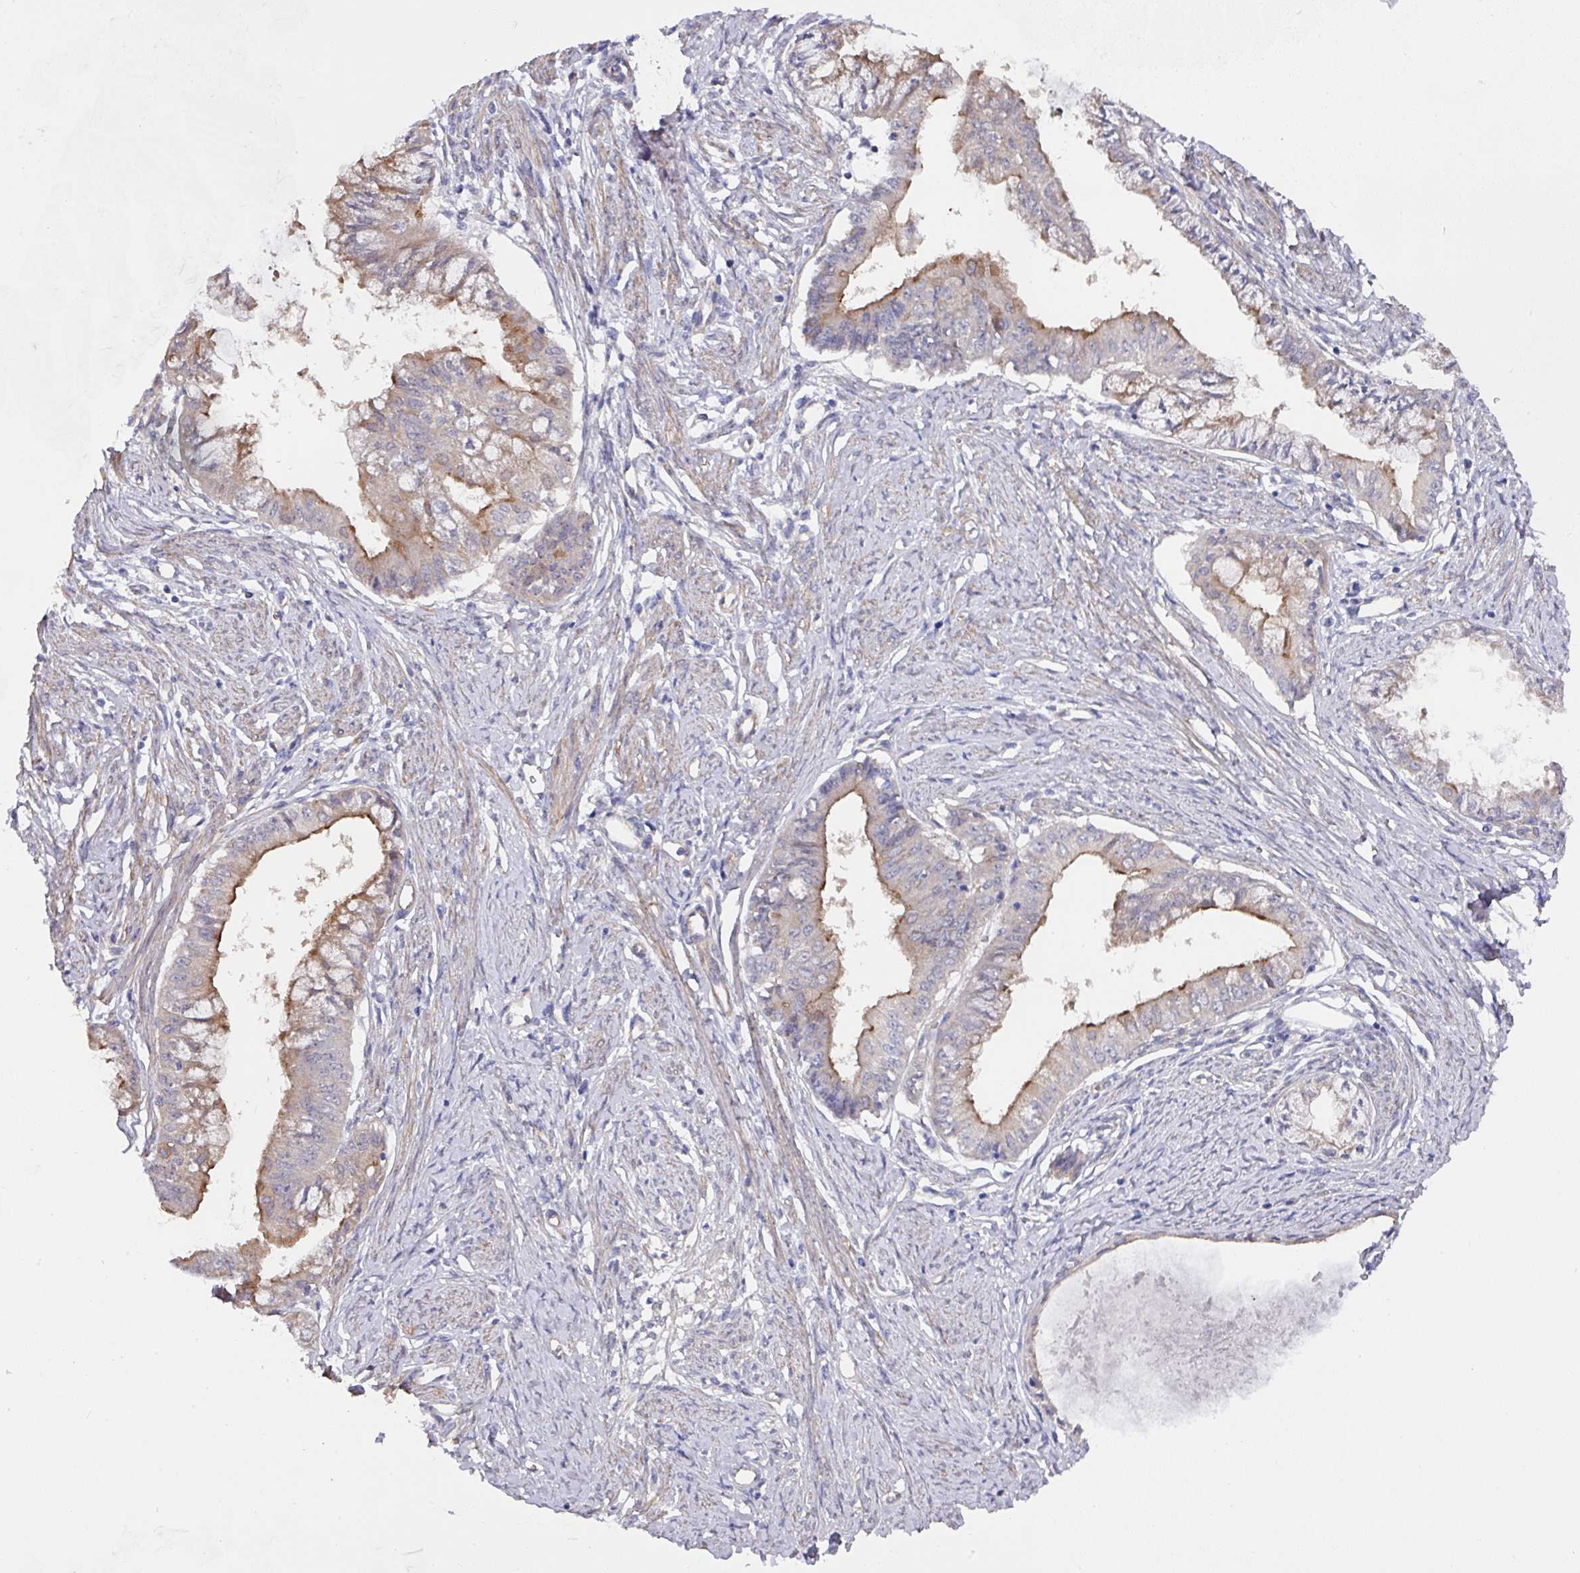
{"staining": {"intensity": "moderate", "quantity": "25%-75%", "location": "cytoplasmic/membranous"}, "tissue": "endometrial cancer", "cell_type": "Tumor cells", "image_type": "cancer", "snomed": [{"axis": "morphology", "description": "Adenocarcinoma, NOS"}, {"axis": "topography", "description": "Endometrium"}], "caption": "About 25%-75% of tumor cells in endometrial cancer (adenocarcinoma) exhibit moderate cytoplasmic/membranous protein staining as visualized by brown immunohistochemical staining.", "gene": "PRR5", "patient": {"sex": "female", "age": 76}}